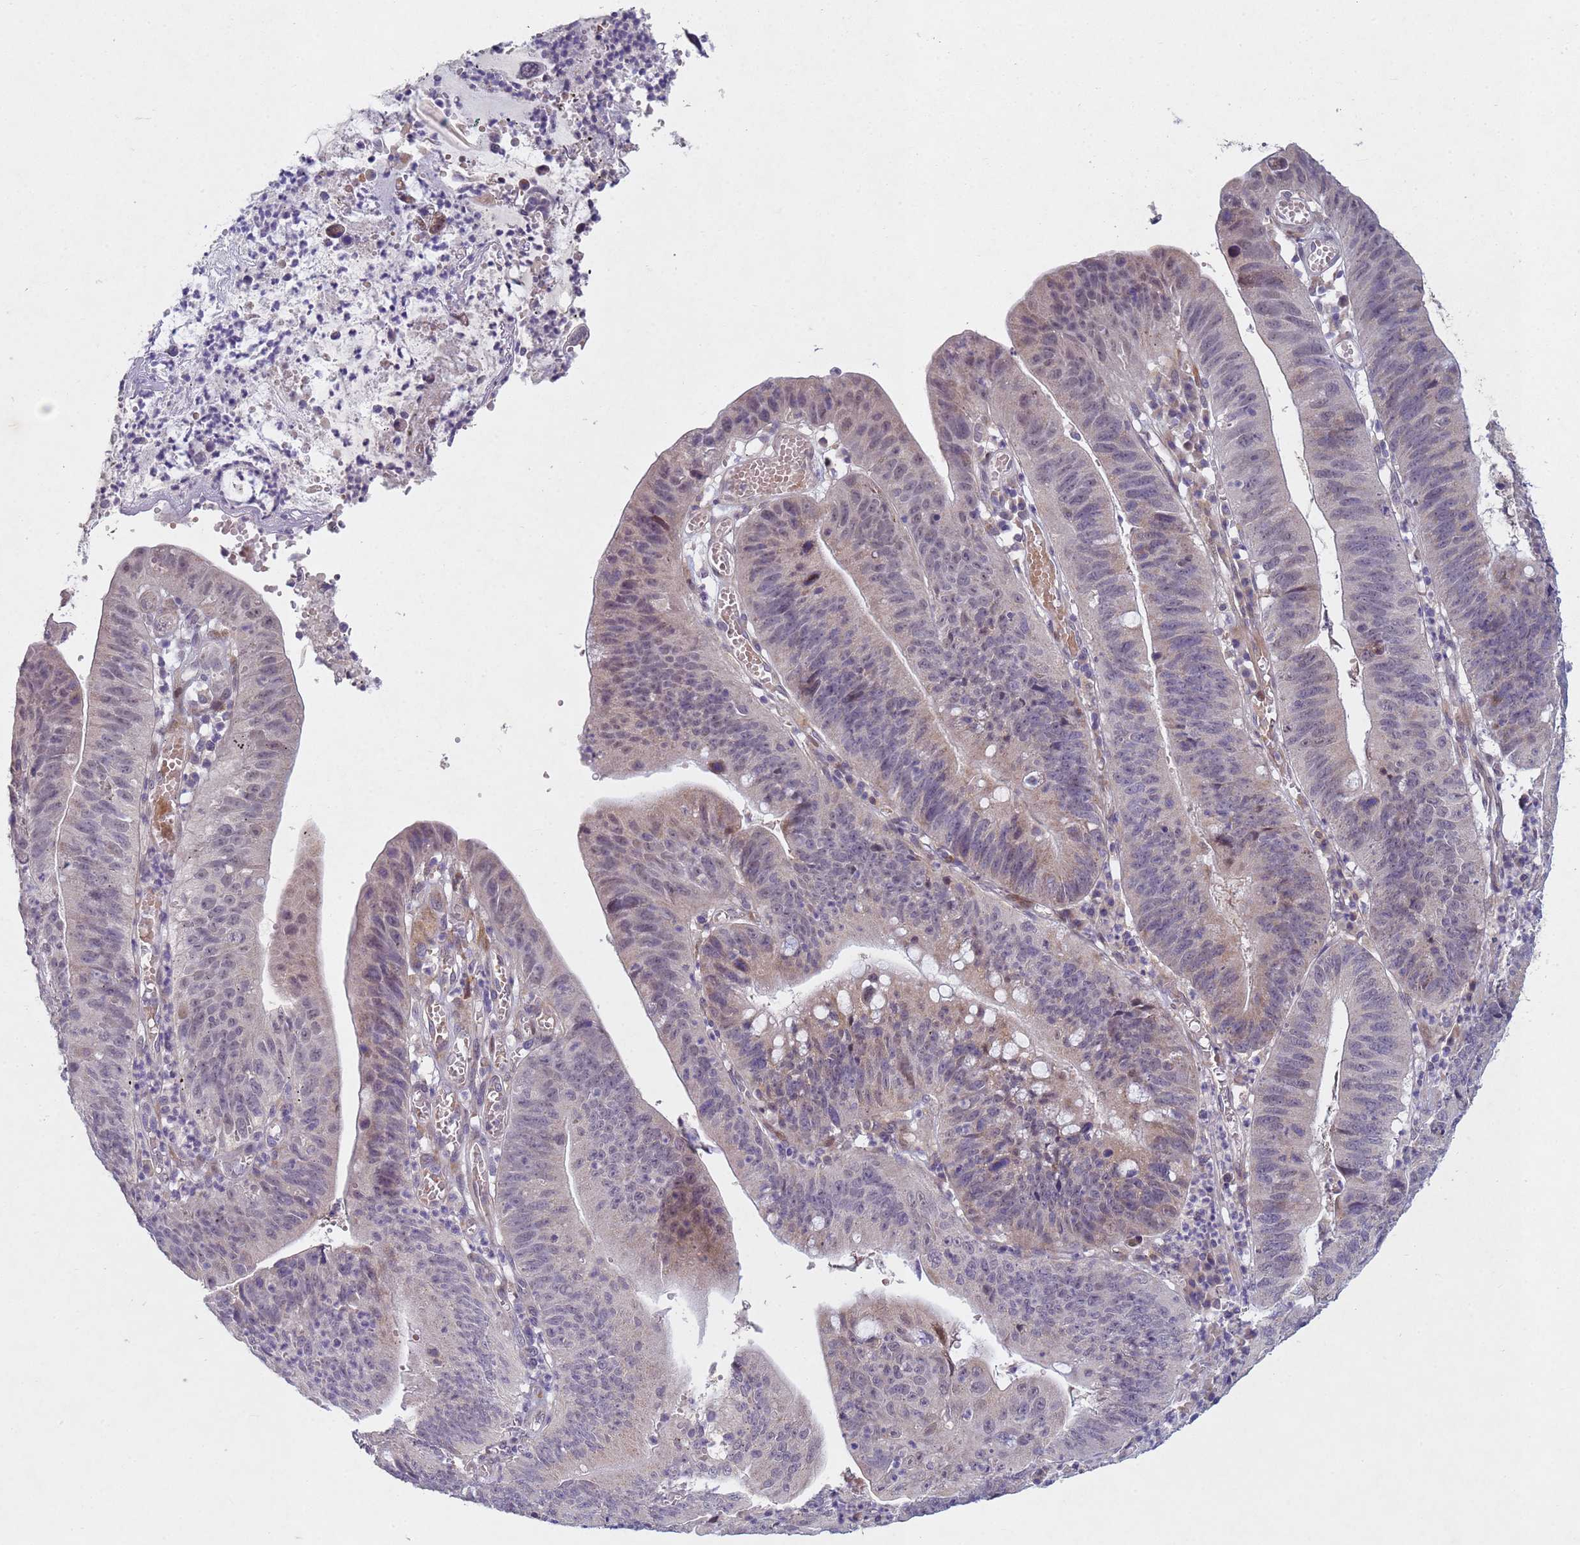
{"staining": {"intensity": "weak", "quantity": "<25%", "location": "cytoplasmic/membranous"}, "tissue": "stomach cancer", "cell_type": "Tumor cells", "image_type": "cancer", "snomed": [{"axis": "morphology", "description": "Adenocarcinoma, NOS"}, {"axis": "topography", "description": "Stomach"}], "caption": "The IHC histopathology image has no significant positivity in tumor cells of stomach cancer tissue.", "gene": "TNPO2", "patient": {"sex": "male", "age": 59}}